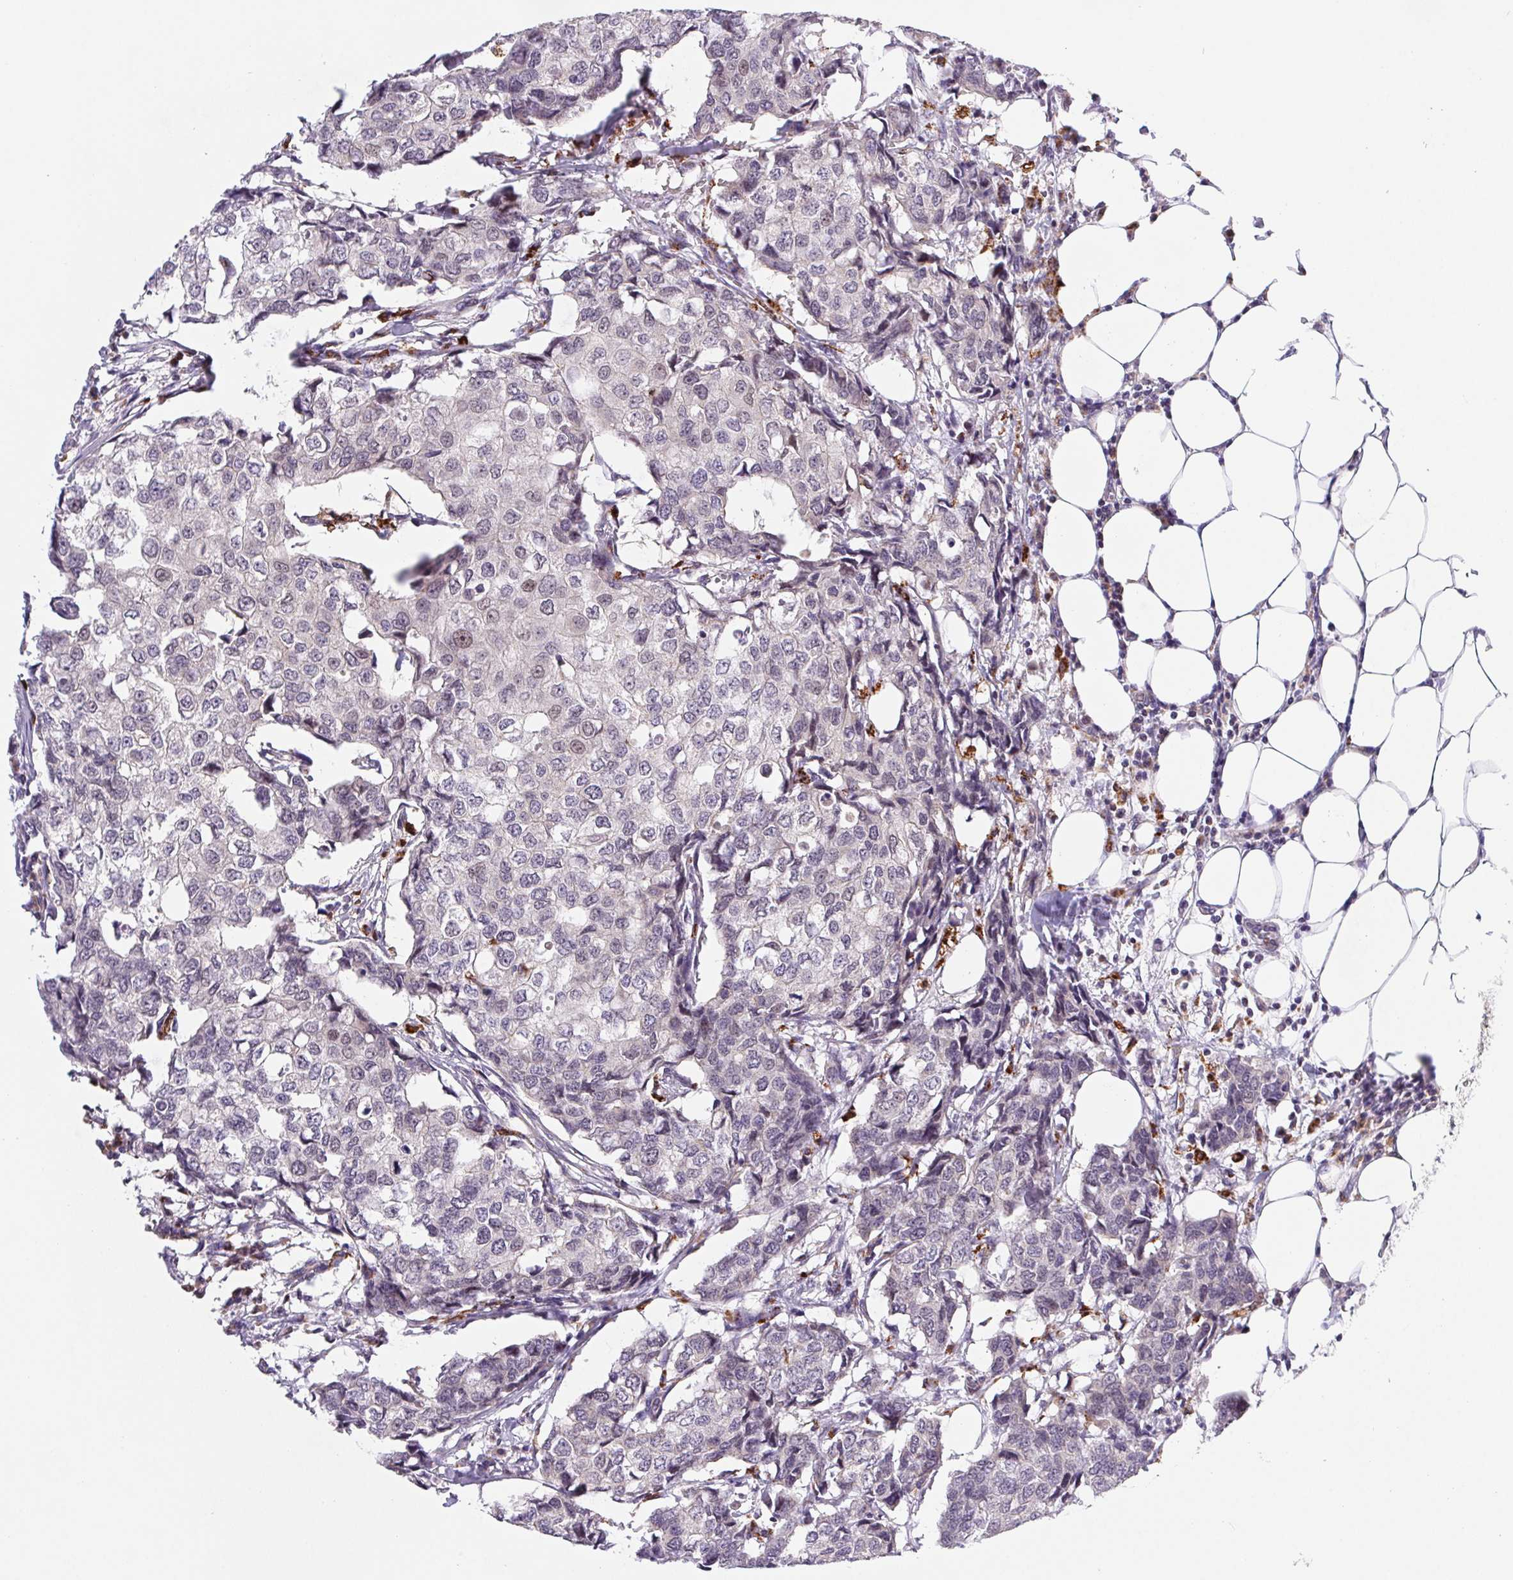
{"staining": {"intensity": "negative", "quantity": "none", "location": "none"}, "tissue": "breast cancer", "cell_type": "Tumor cells", "image_type": "cancer", "snomed": [{"axis": "morphology", "description": "Duct carcinoma"}, {"axis": "topography", "description": "Breast"}], "caption": "IHC photomicrograph of neoplastic tissue: breast cancer (invasive ductal carcinoma) stained with DAB demonstrates no significant protein expression in tumor cells.", "gene": "EMC6", "patient": {"sex": "female", "age": 27}}